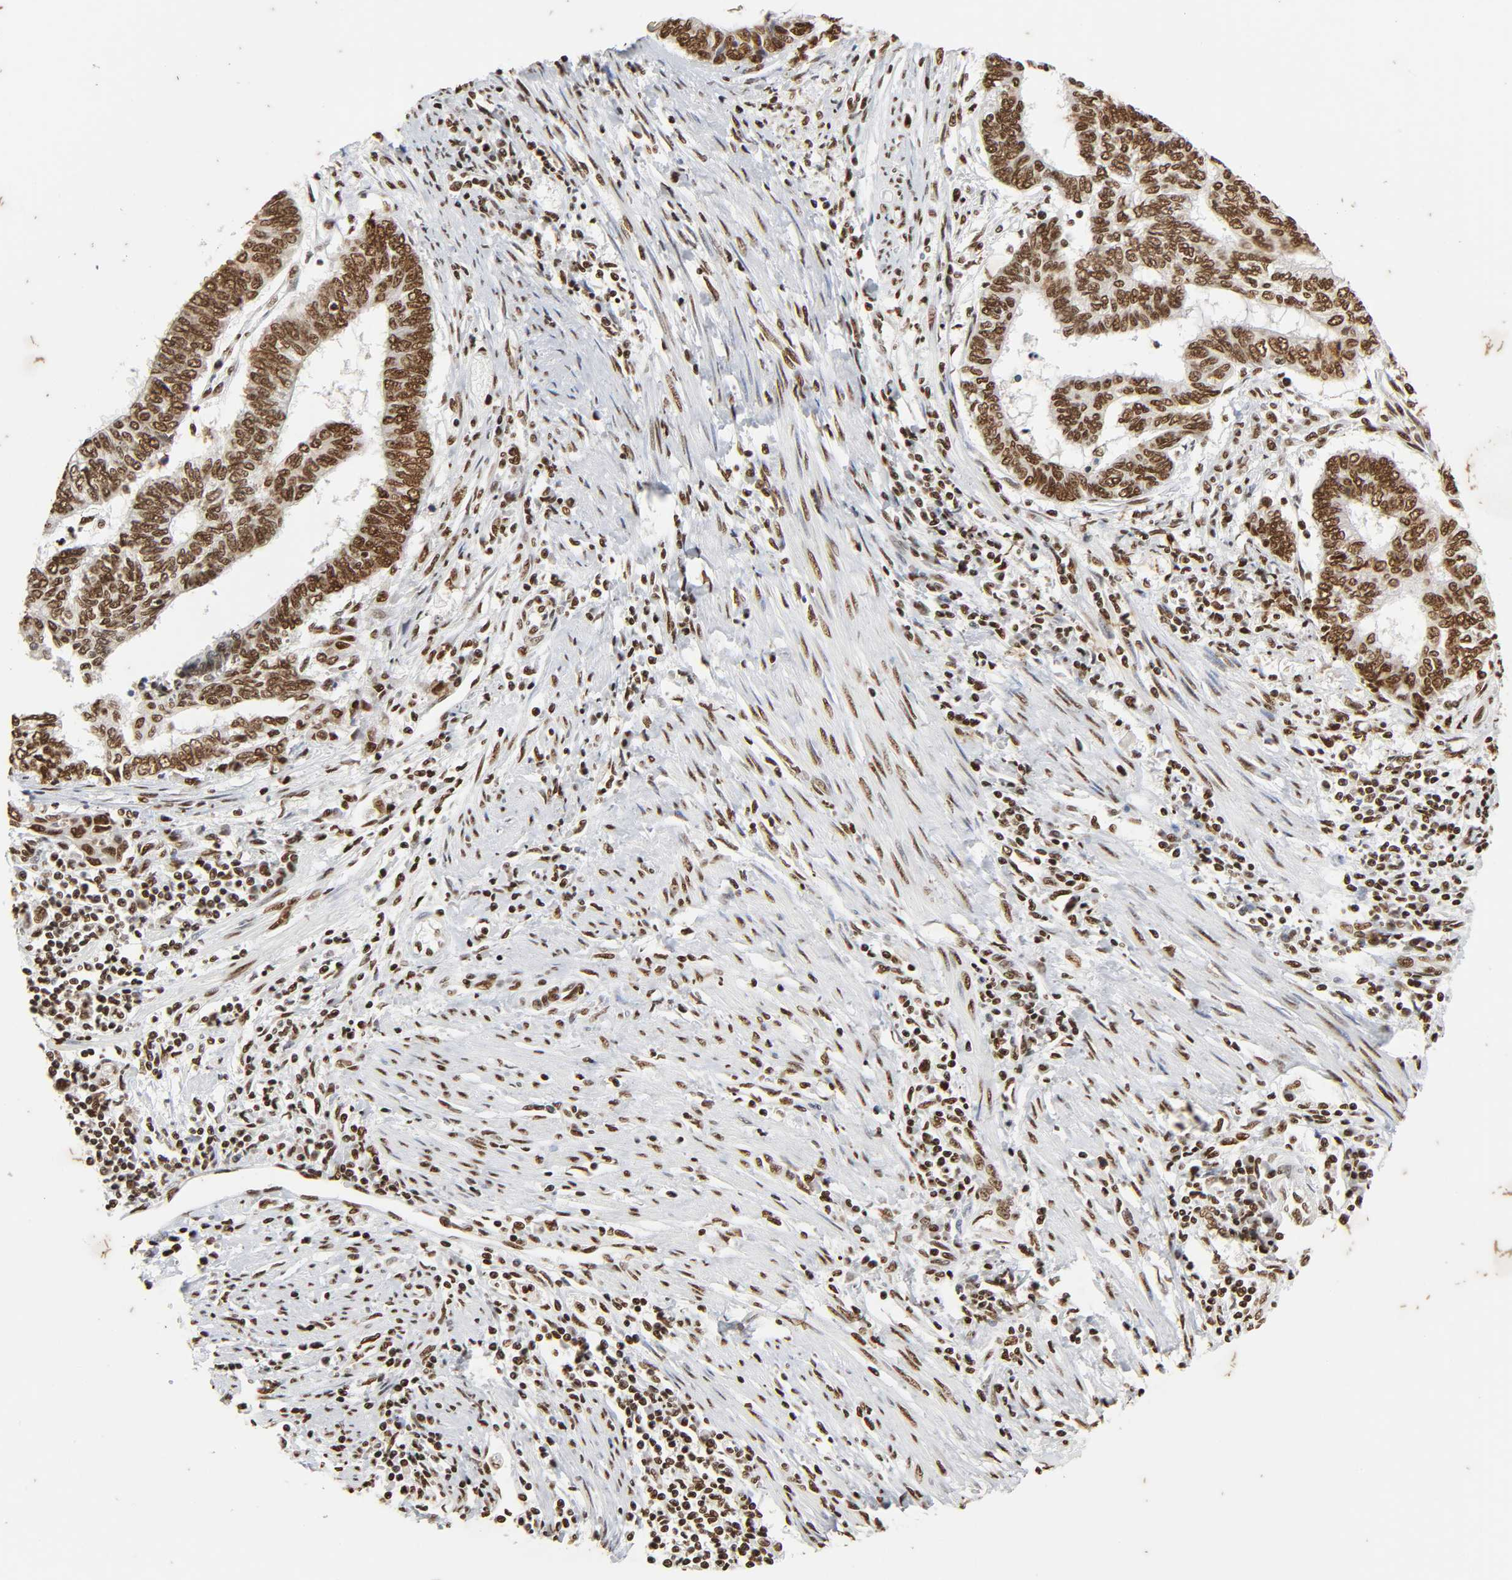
{"staining": {"intensity": "strong", "quantity": ">75%", "location": "nuclear"}, "tissue": "endometrial cancer", "cell_type": "Tumor cells", "image_type": "cancer", "snomed": [{"axis": "morphology", "description": "Adenocarcinoma, NOS"}, {"axis": "topography", "description": "Uterus"}, {"axis": "topography", "description": "Endometrium"}], "caption": "Endometrial cancer (adenocarcinoma) tissue shows strong nuclear positivity in about >75% of tumor cells", "gene": "HNRNPC", "patient": {"sex": "female", "age": 70}}